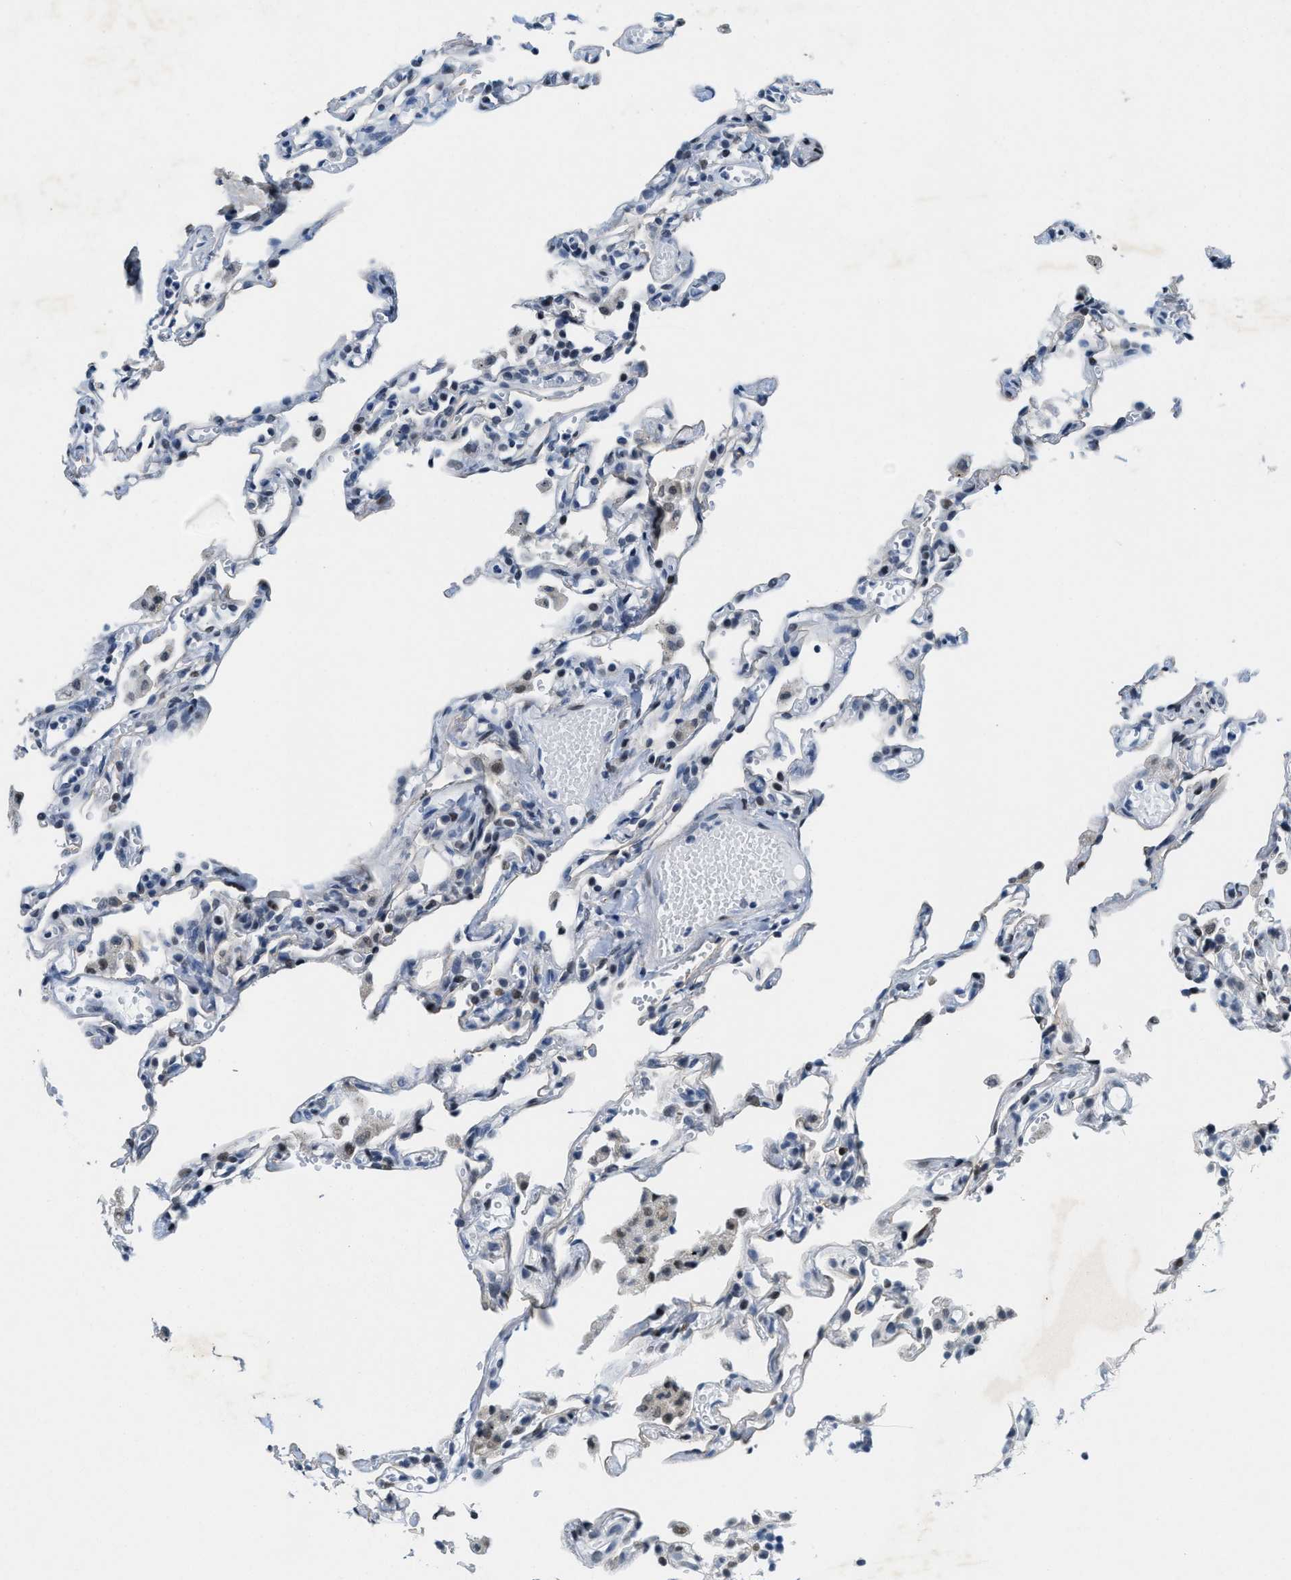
{"staining": {"intensity": "negative", "quantity": "none", "location": "none"}, "tissue": "lung", "cell_type": "Alveolar cells", "image_type": "normal", "snomed": [{"axis": "morphology", "description": "Normal tissue, NOS"}, {"axis": "topography", "description": "Lung"}], "caption": "The IHC photomicrograph has no significant staining in alveolar cells of lung.", "gene": "SETD1B", "patient": {"sex": "male", "age": 21}}